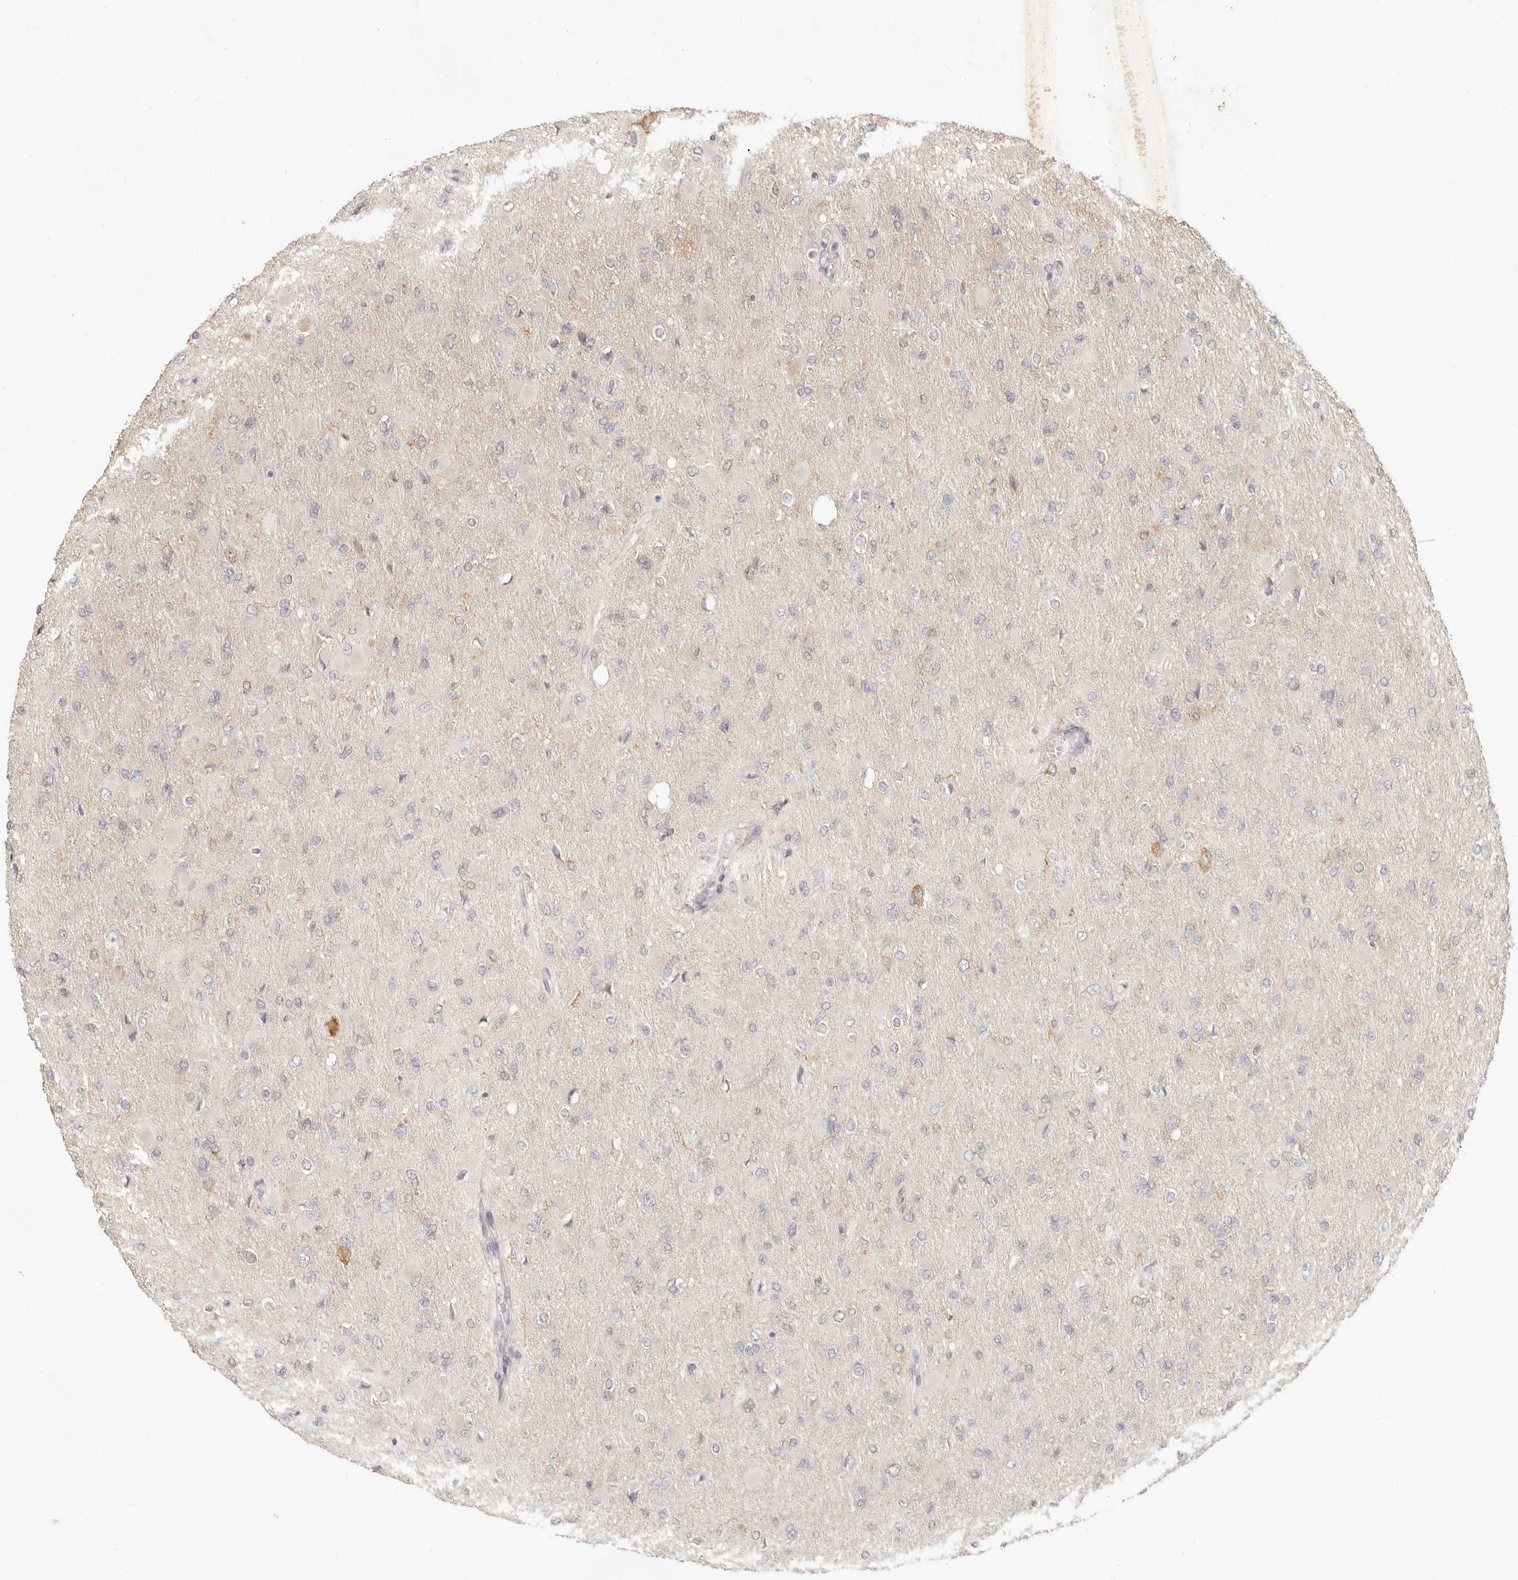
{"staining": {"intensity": "negative", "quantity": "none", "location": "none"}, "tissue": "glioma", "cell_type": "Tumor cells", "image_type": "cancer", "snomed": [{"axis": "morphology", "description": "Glioma, malignant, High grade"}, {"axis": "topography", "description": "Cerebral cortex"}], "caption": "DAB (3,3'-diaminobenzidine) immunohistochemical staining of glioma reveals no significant positivity in tumor cells.", "gene": "PABPC4", "patient": {"sex": "female", "age": 36}}